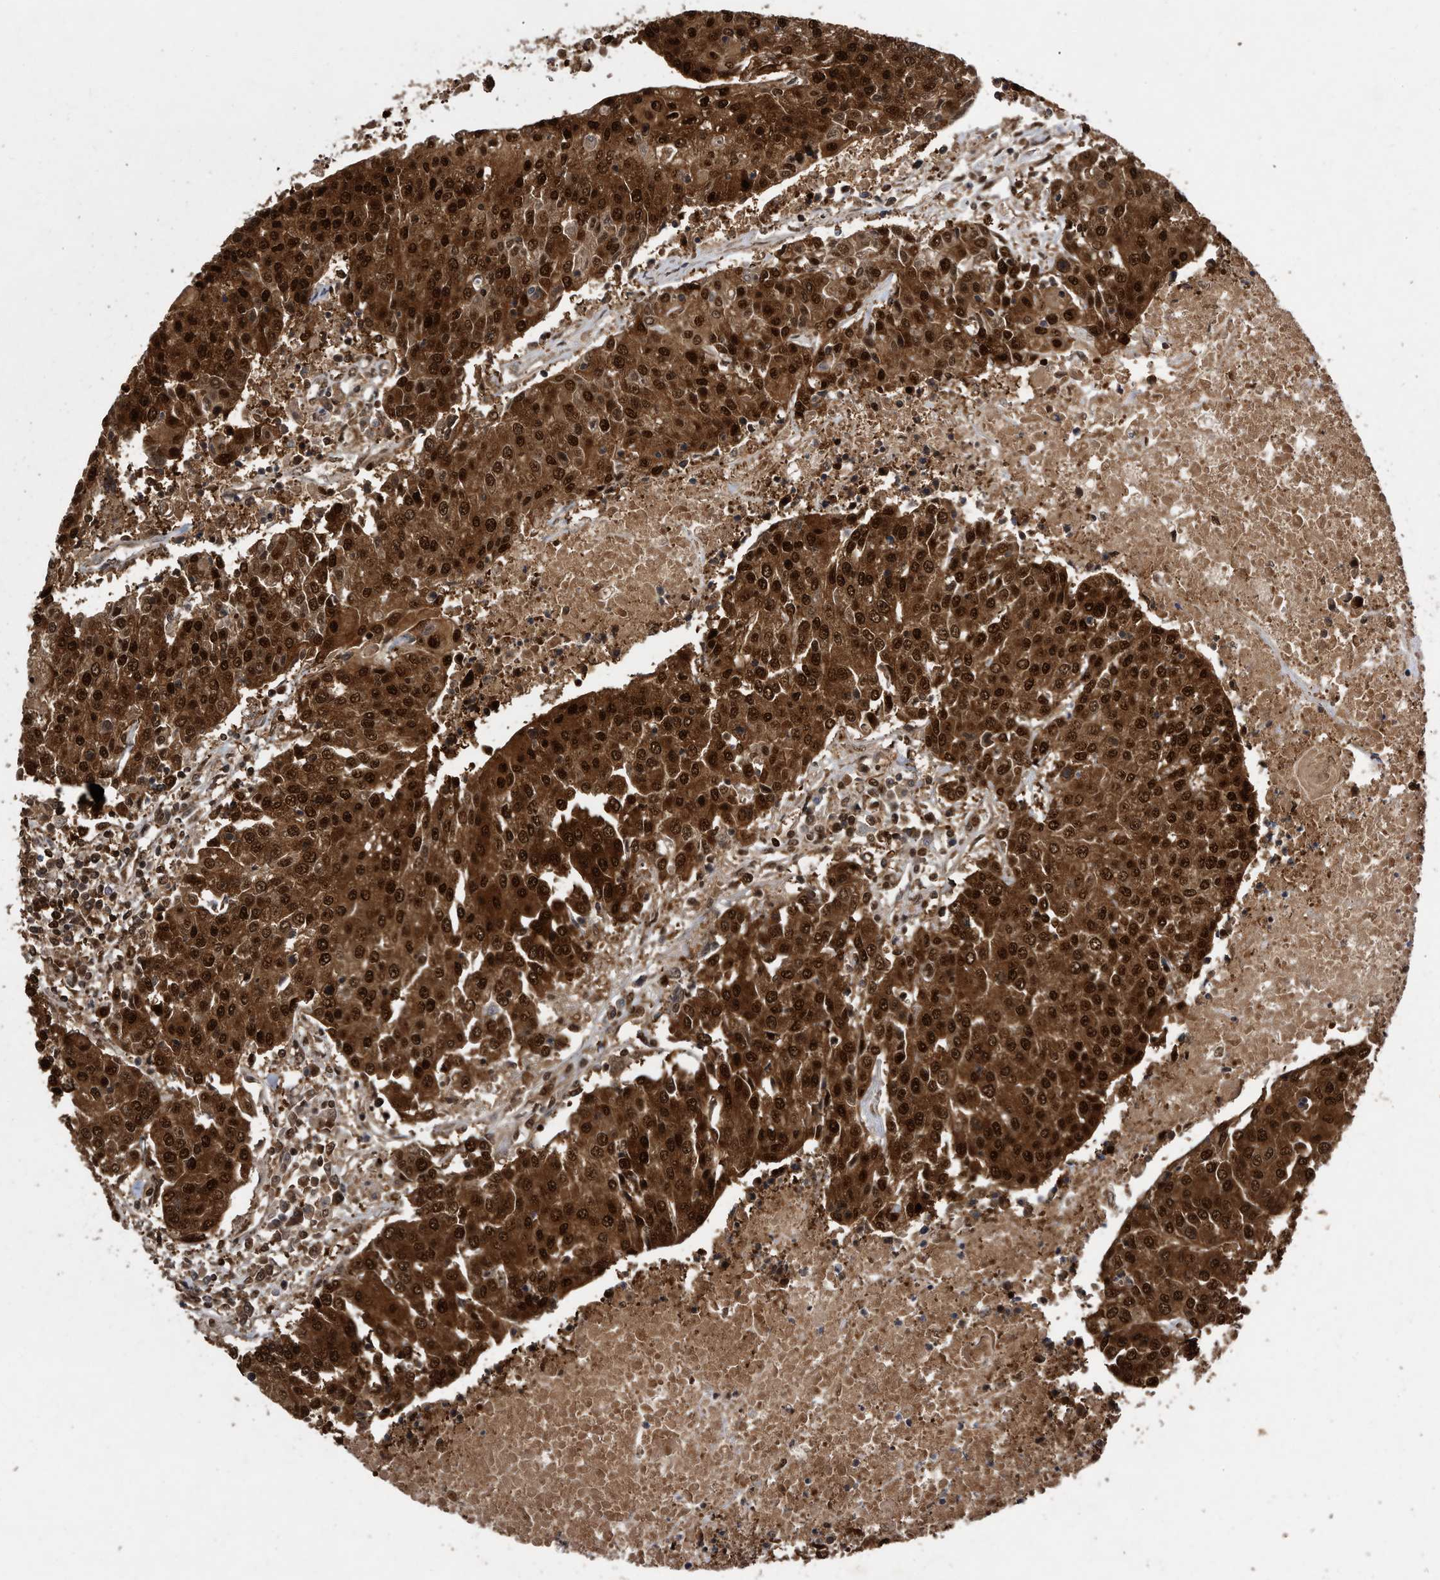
{"staining": {"intensity": "strong", "quantity": ">75%", "location": "cytoplasmic/membranous,nuclear"}, "tissue": "urothelial cancer", "cell_type": "Tumor cells", "image_type": "cancer", "snomed": [{"axis": "morphology", "description": "Urothelial carcinoma, High grade"}, {"axis": "topography", "description": "Urinary bladder"}], "caption": "An IHC photomicrograph of neoplastic tissue is shown. Protein staining in brown labels strong cytoplasmic/membranous and nuclear positivity in urothelial carcinoma (high-grade) within tumor cells. The protein is stained brown, and the nuclei are stained in blue (DAB (3,3'-diaminobenzidine) IHC with brightfield microscopy, high magnification).", "gene": "RAD23B", "patient": {"sex": "female", "age": 85}}